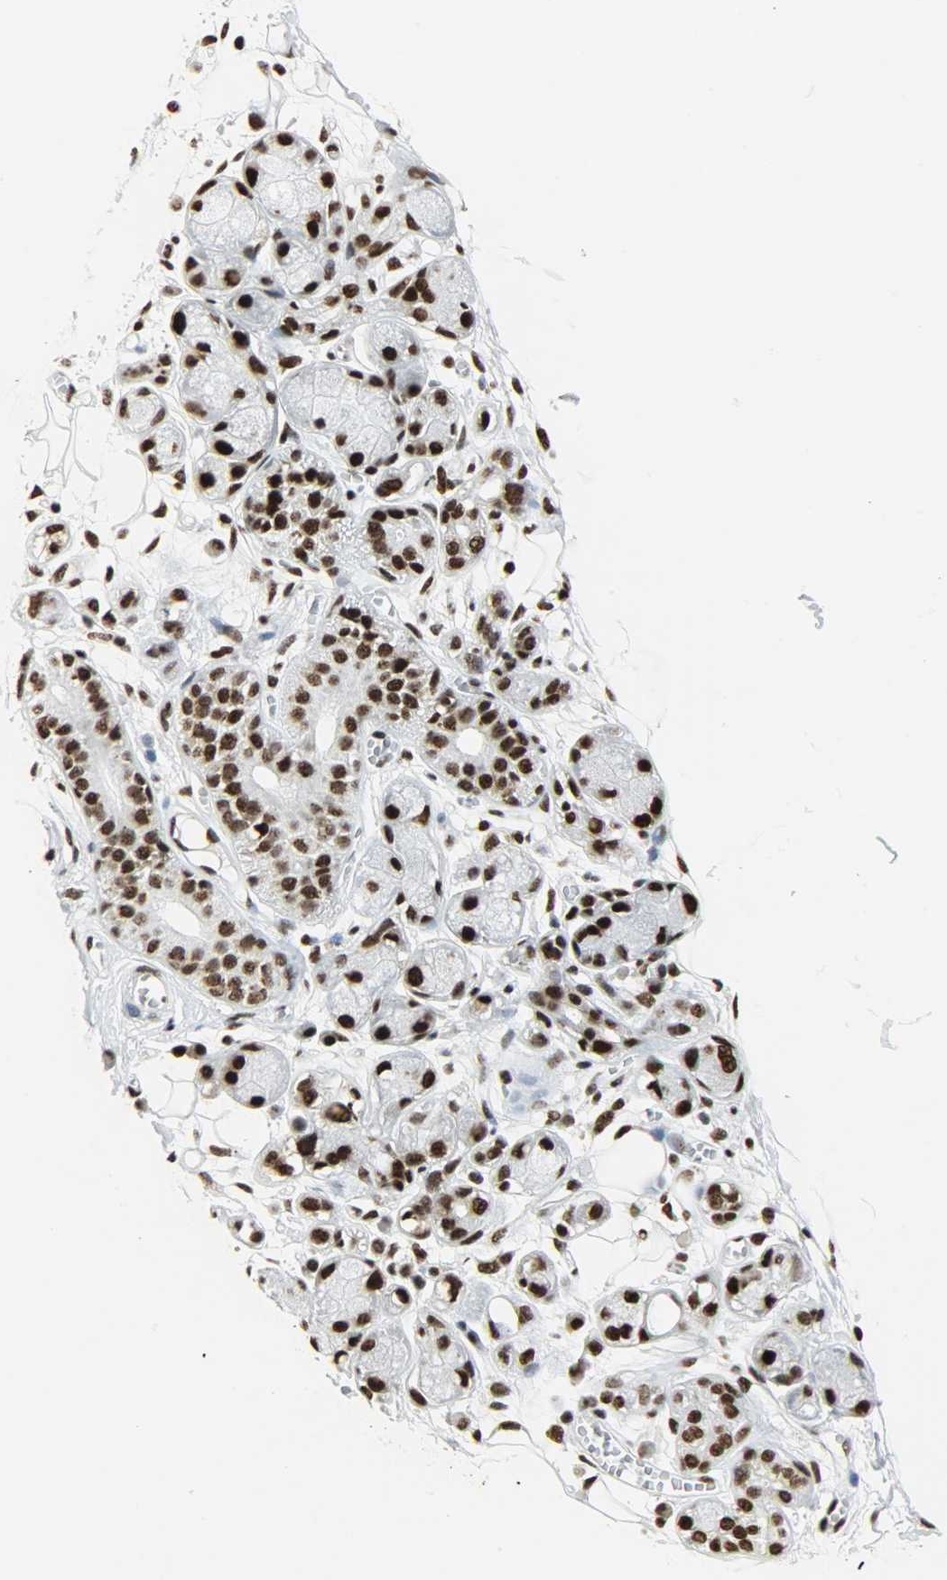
{"staining": {"intensity": "strong", "quantity": ">75%", "location": "nuclear"}, "tissue": "adipose tissue", "cell_type": "Adipocytes", "image_type": "normal", "snomed": [{"axis": "morphology", "description": "Normal tissue, NOS"}, {"axis": "morphology", "description": "Inflammation, NOS"}, {"axis": "topography", "description": "Vascular tissue"}, {"axis": "topography", "description": "Salivary gland"}], "caption": "A high amount of strong nuclear expression is seen in about >75% of adipocytes in benign adipose tissue. (Stains: DAB in brown, nuclei in blue, Microscopy: brightfield microscopy at high magnification).", "gene": "SNRPA", "patient": {"sex": "female", "age": 75}}